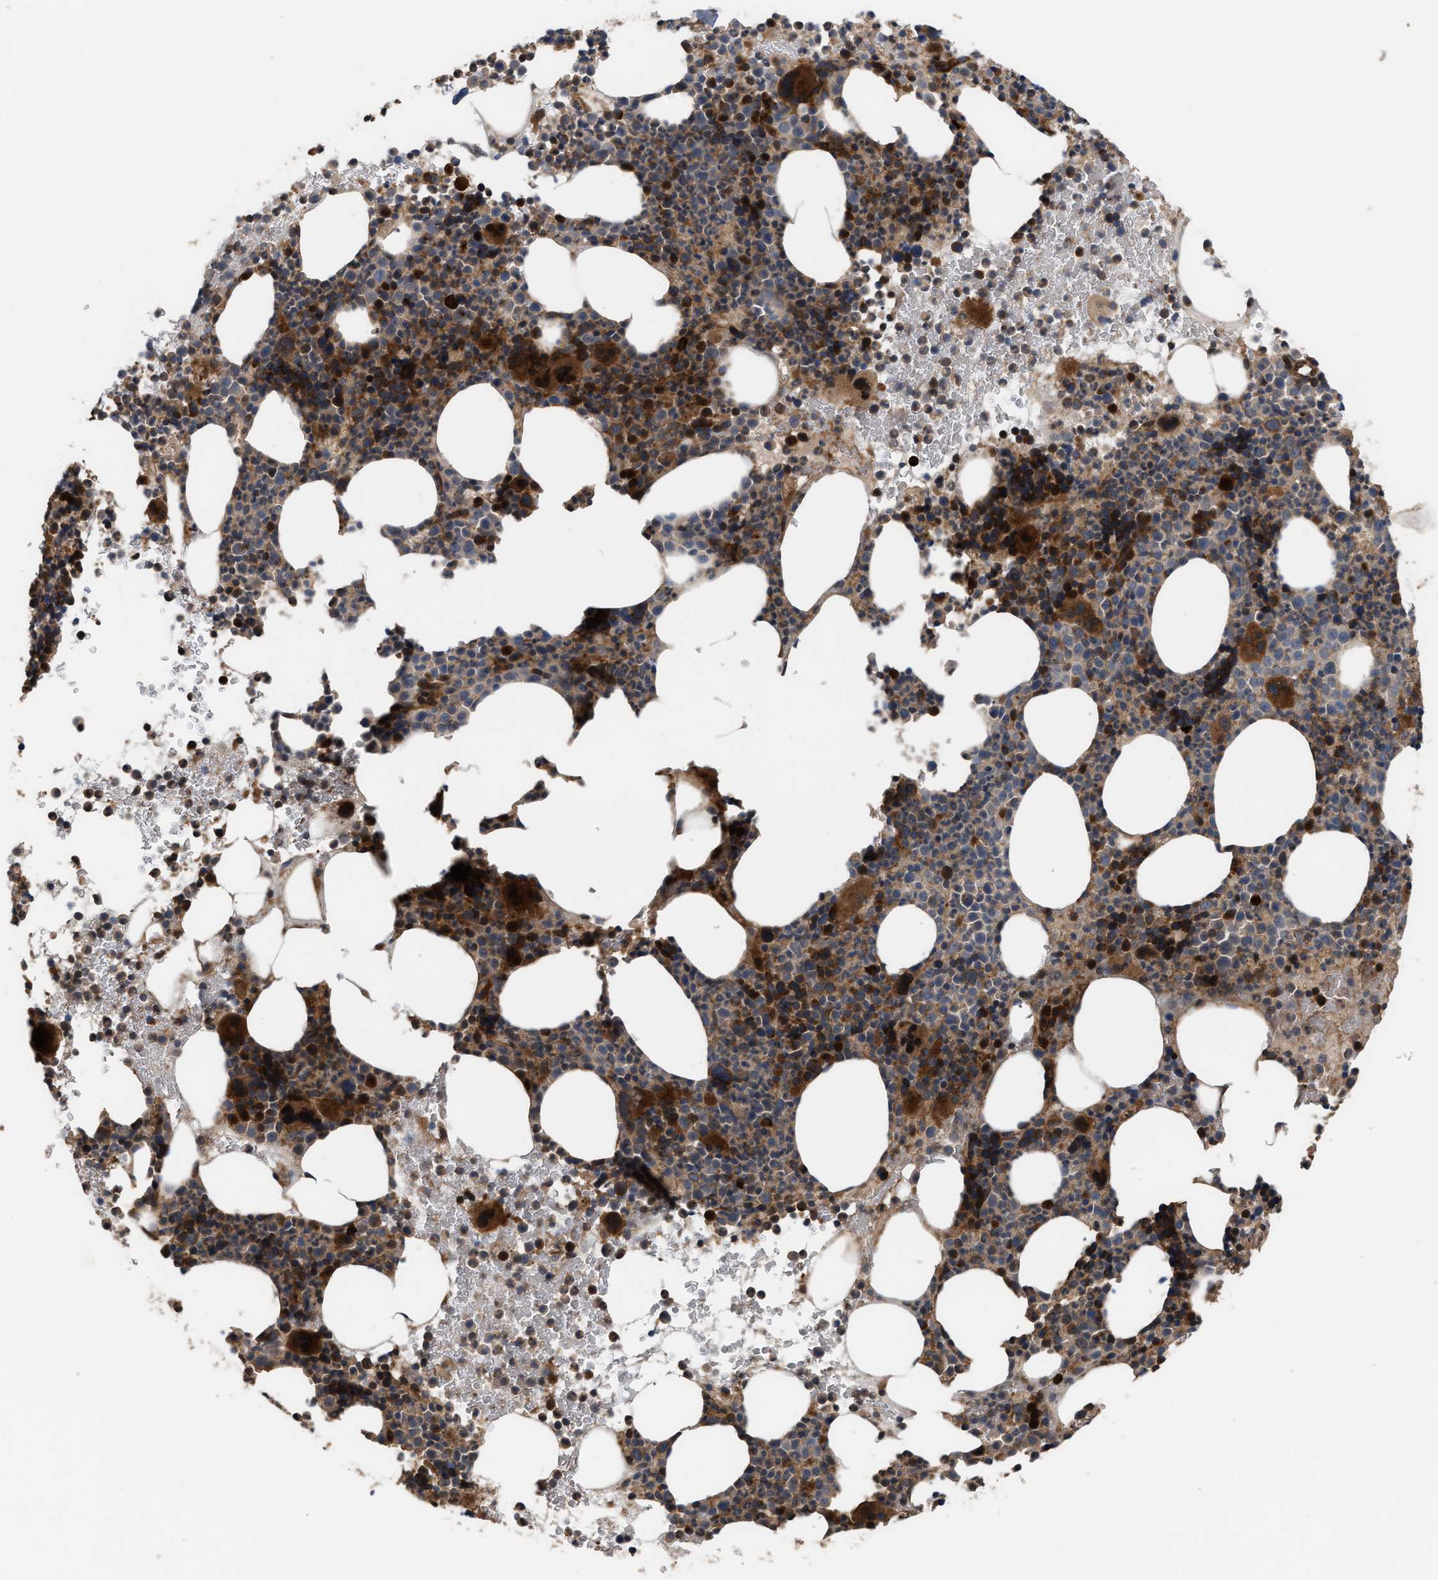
{"staining": {"intensity": "strong", "quantity": "25%-75%", "location": "cytoplasmic/membranous"}, "tissue": "bone marrow", "cell_type": "Hematopoietic cells", "image_type": "normal", "snomed": [{"axis": "morphology", "description": "Normal tissue, NOS"}, {"axis": "morphology", "description": "Inflammation, NOS"}, {"axis": "topography", "description": "Bone marrow"}], "caption": "Immunohistochemical staining of unremarkable bone marrow displays 25%-75% levels of strong cytoplasmic/membranous protein staining in about 25%-75% of hematopoietic cells. Immunohistochemistry (ihc) stains the protein in brown and the nuclei are stained blue.", "gene": "STAU1", "patient": {"sex": "male", "age": 73}}